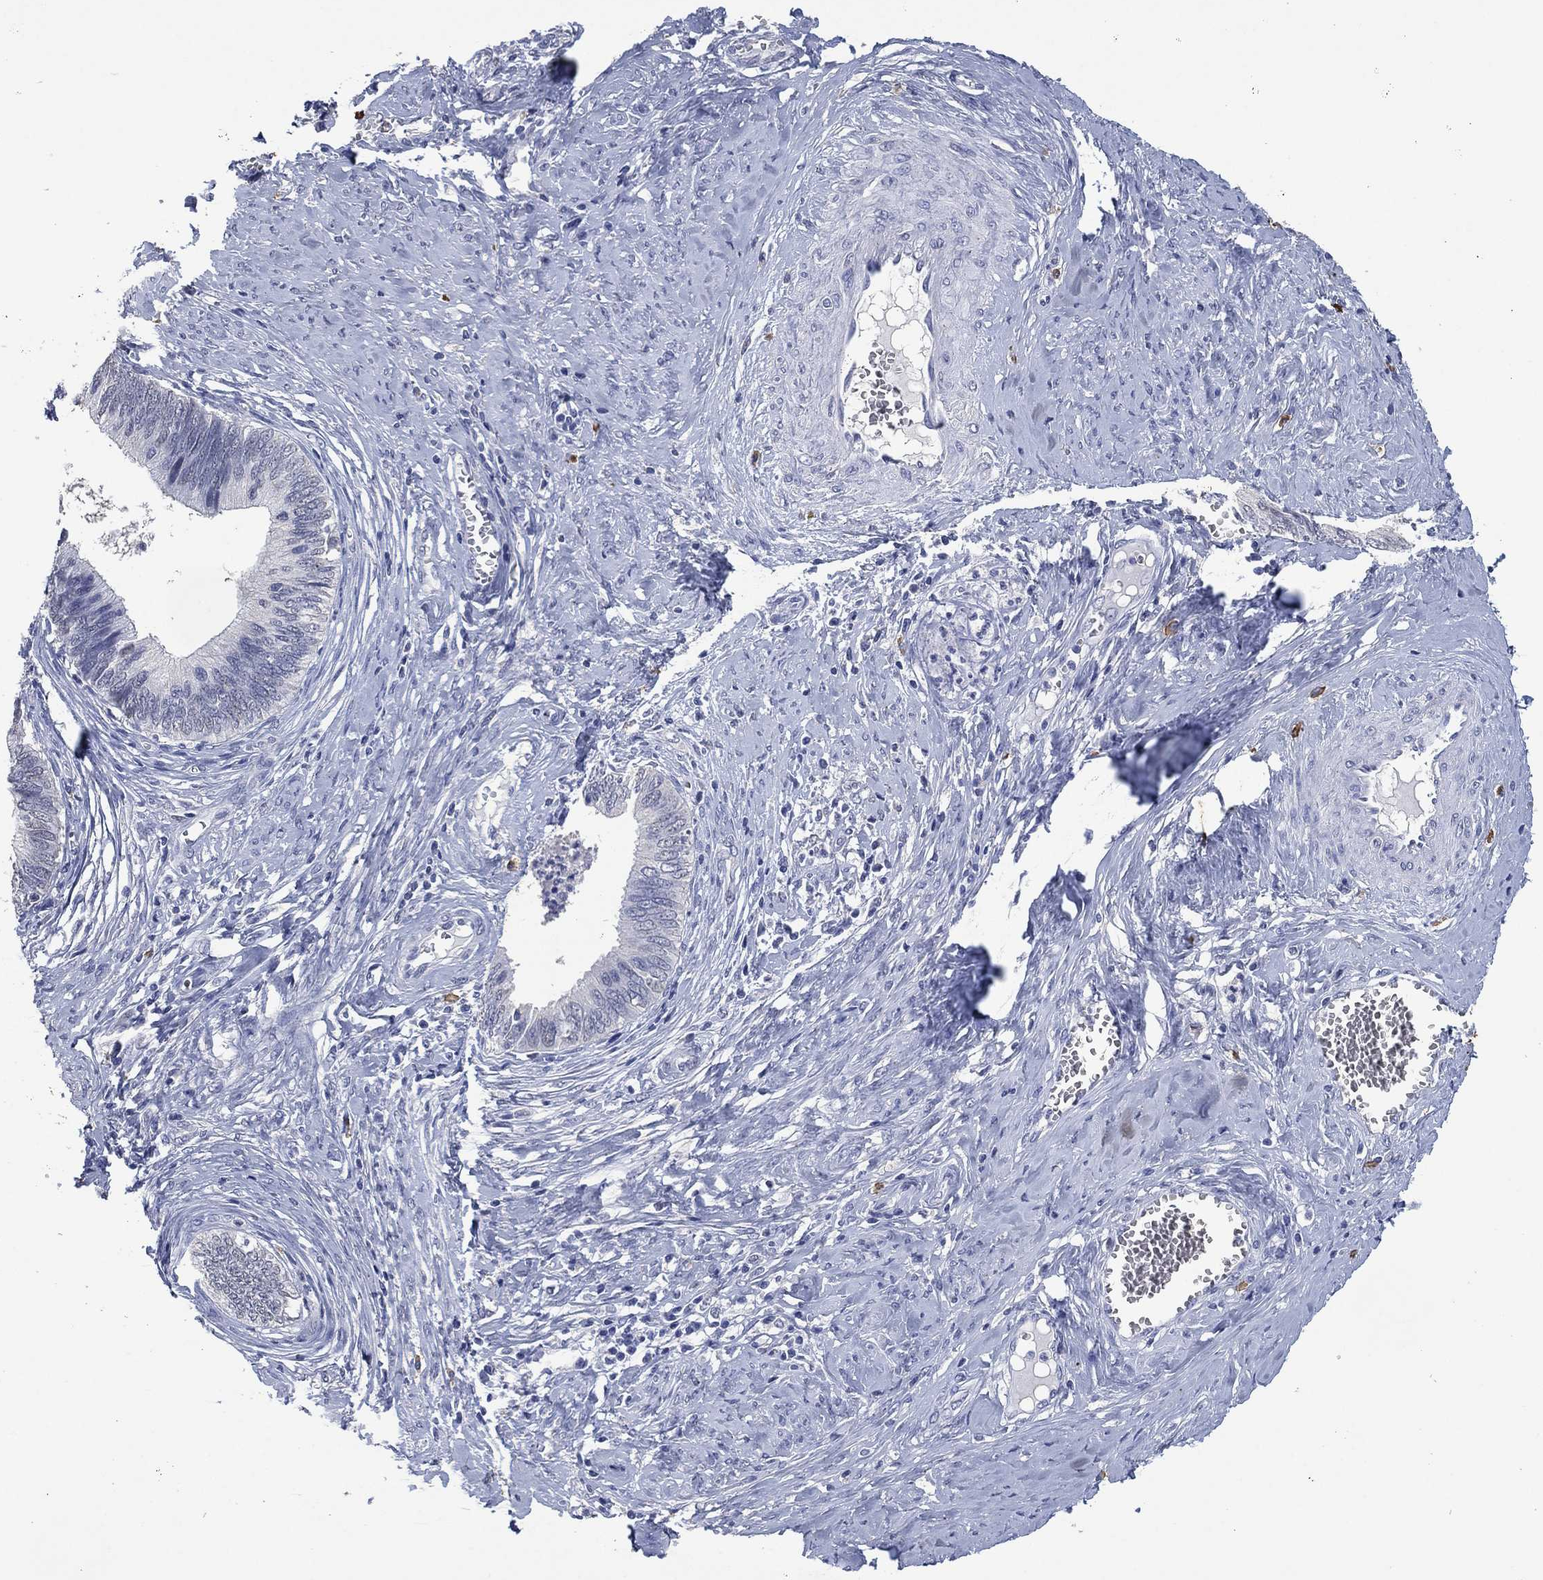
{"staining": {"intensity": "negative", "quantity": "none", "location": "none"}, "tissue": "cervical cancer", "cell_type": "Tumor cells", "image_type": "cancer", "snomed": [{"axis": "morphology", "description": "Adenocarcinoma, NOS"}, {"axis": "topography", "description": "Cervix"}], "caption": "Cervical cancer stained for a protein using IHC demonstrates no staining tumor cells.", "gene": "FSCN2", "patient": {"sex": "female", "age": 42}}